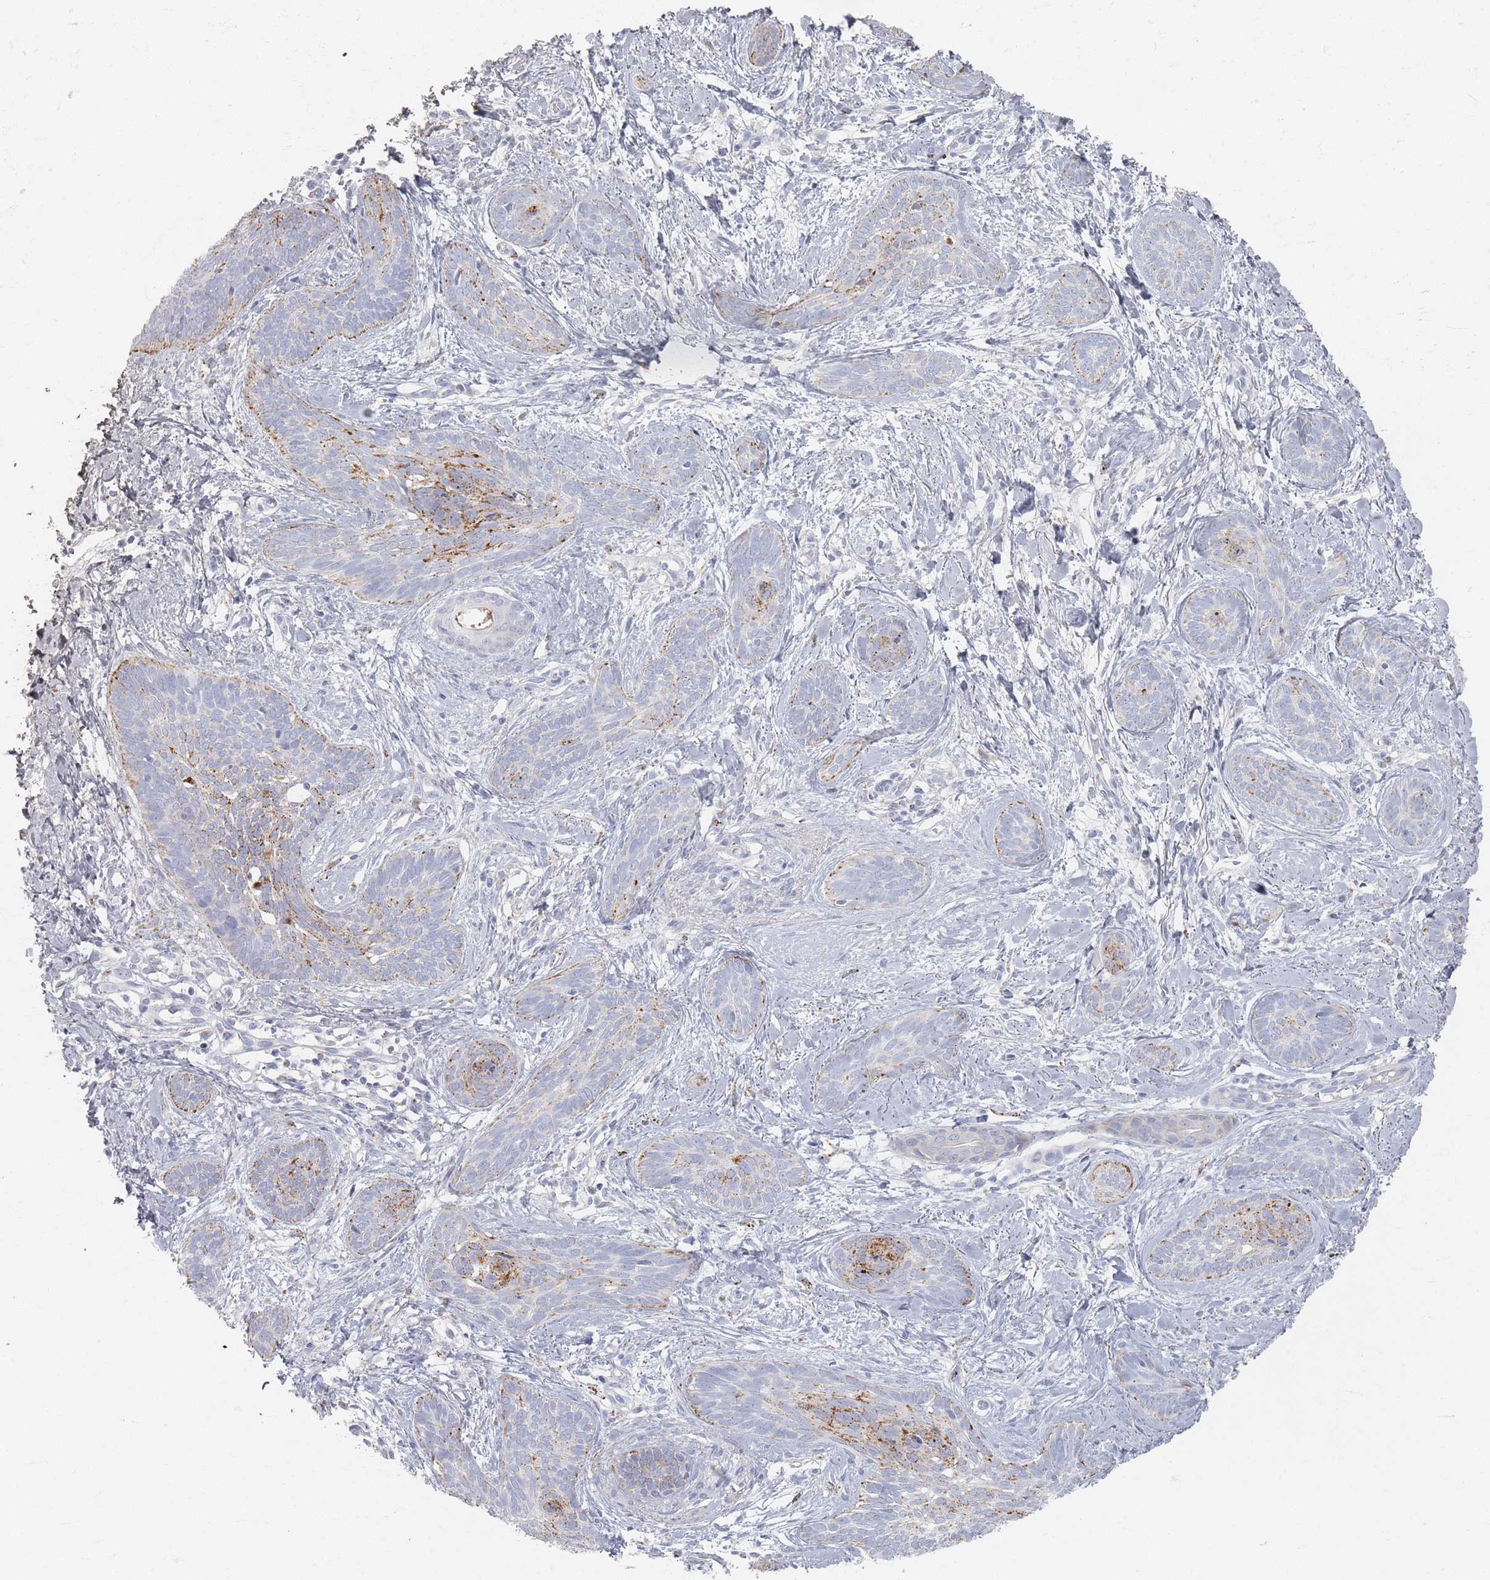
{"staining": {"intensity": "moderate", "quantity": "<25%", "location": "cytoplasmic/membranous"}, "tissue": "skin cancer", "cell_type": "Tumor cells", "image_type": "cancer", "snomed": [{"axis": "morphology", "description": "Basal cell carcinoma"}, {"axis": "topography", "description": "Skin"}], "caption": "High-power microscopy captured an immunohistochemistry micrograph of basal cell carcinoma (skin), revealing moderate cytoplasmic/membranous expression in about <25% of tumor cells.", "gene": "SLC2A11", "patient": {"sex": "female", "age": 81}}